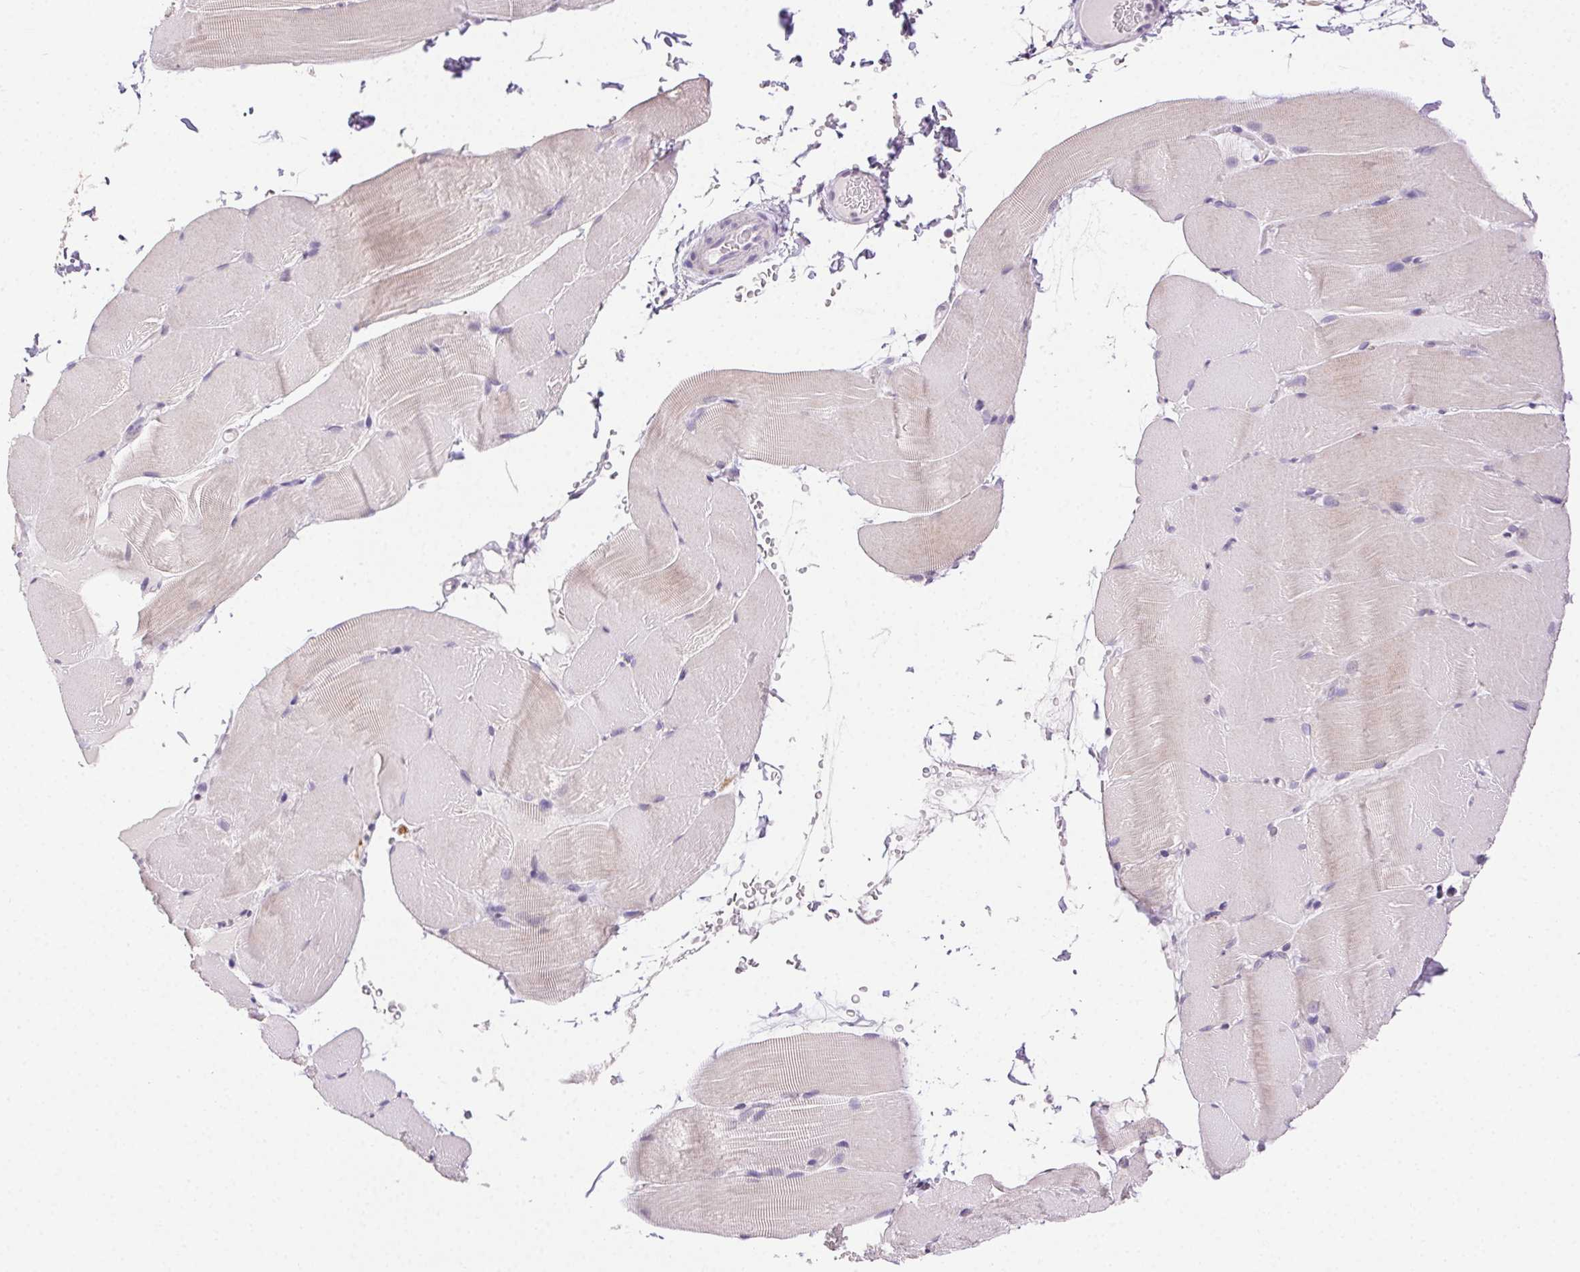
{"staining": {"intensity": "negative", "quantity": "none", "location": "none"}, "tissue": "skeletal muscle", "cell_type": "Myocytes", "image_type": "normal", "snomed": [{"axis": "morphology", "description": "Normal tissue, NOS"}, {"axis": "topography", "description": "Skeletal muscle"}], "caption": "Unremarkable skeletal muscle was stained to show a protein in brown. There is no significant staining in myocytes. (Stains: DAB IHC with hematoxylin counter stain, Microscopy: brightfield microscopy at high magnification).", "gene": "AKAP5", "patient": {"sex": "female", "age": 37}}